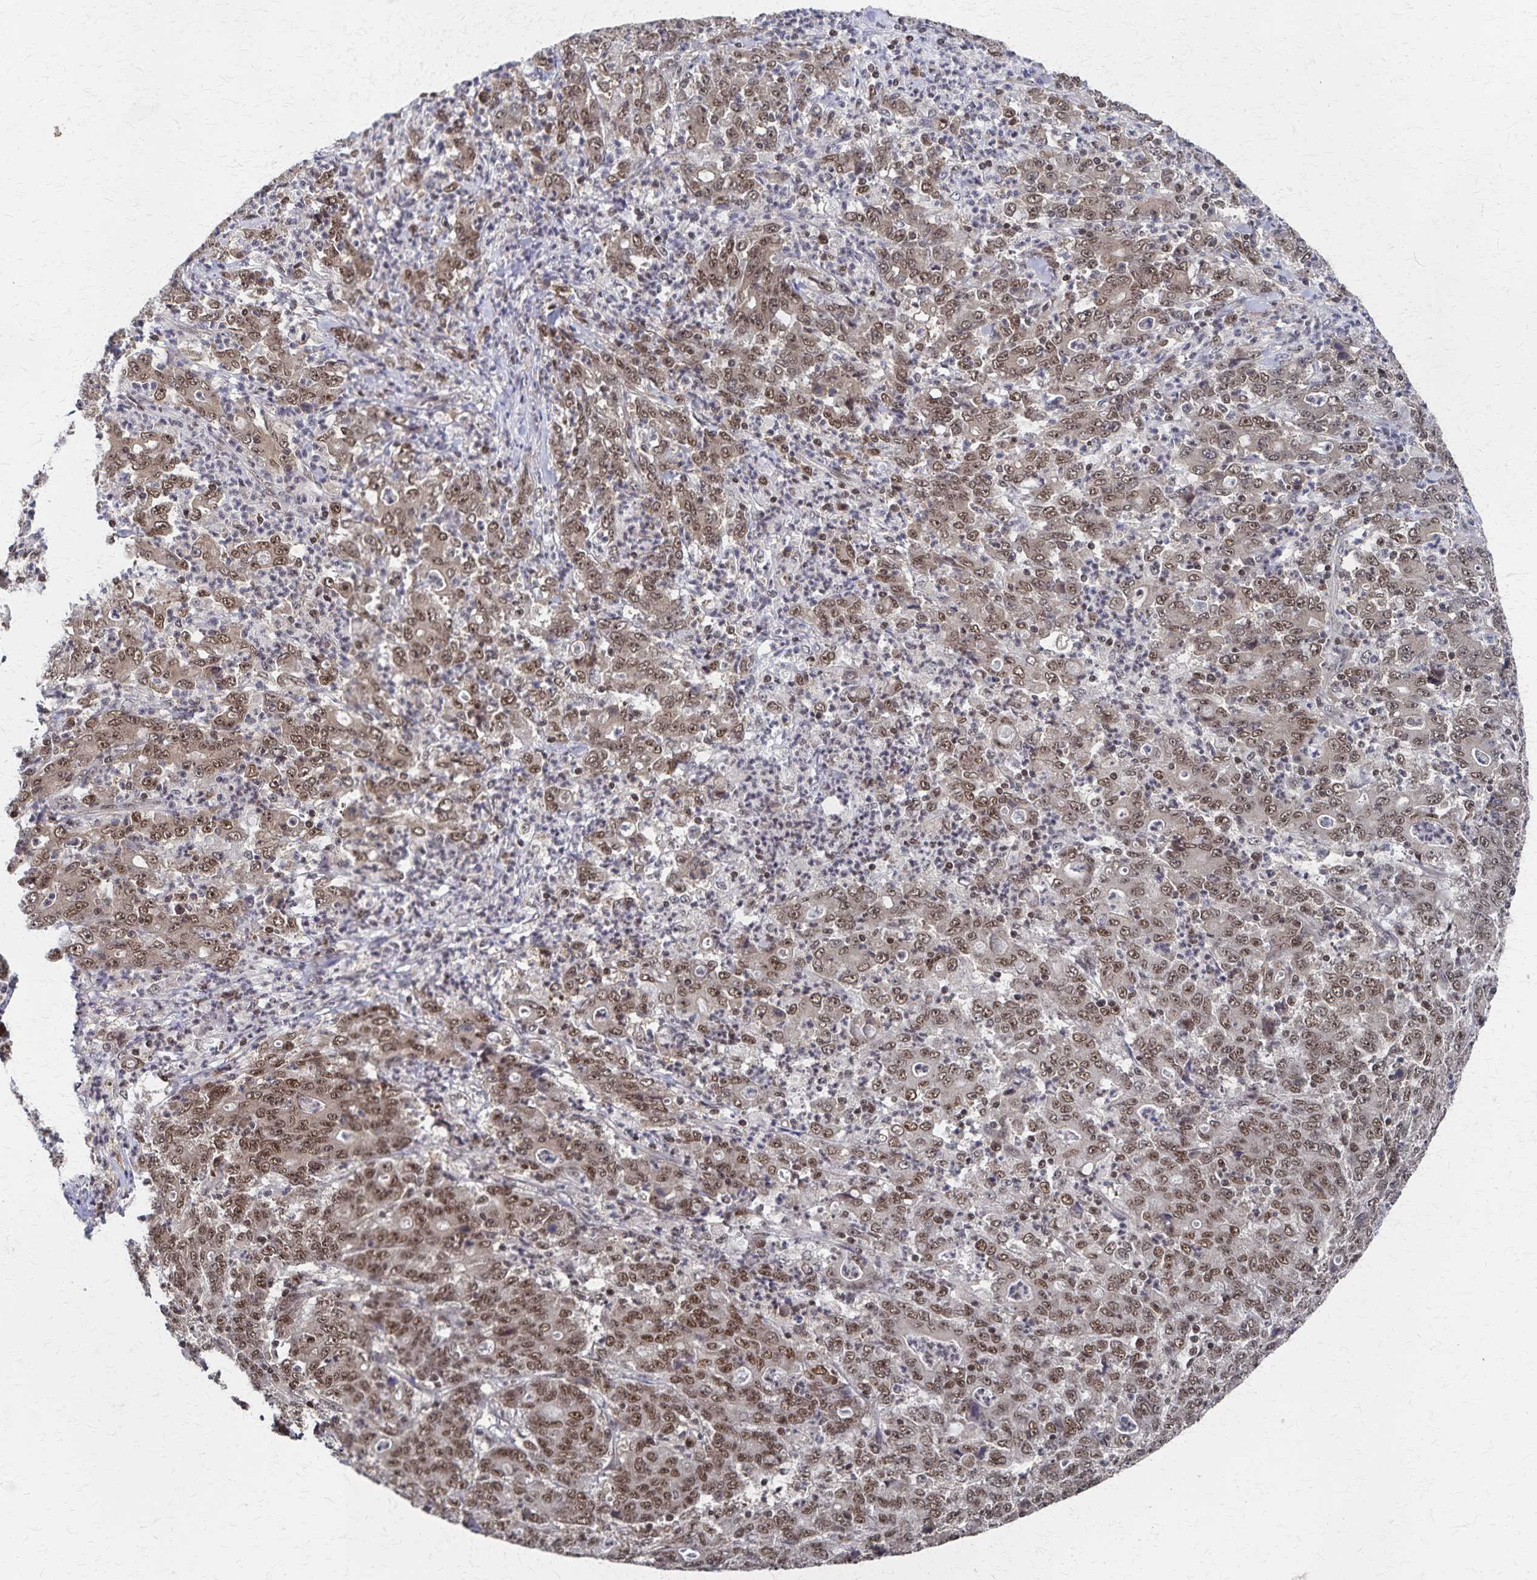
{"staining": {"intensity": "moderate", "quantity": ">75%", "location": "nuclear"}, "tissue": "stomach cancer", "cell_type": "Tumor cells", "image_type": "cancer", "snomed": [{"axis": "morphology", "description": "Adenocarcinoma, NOS"}, {"axis": "topography", "description": "Stomach, lower"}], "caption": "Protein expression analysis of stomach adenocarcinoma demonstrates moderate nuclear staining in approximately >75% of tumor cells. Nuclei are stained in blue.", "gene": "GTF2B", "patient": {"sex": "female", "age": 71}}